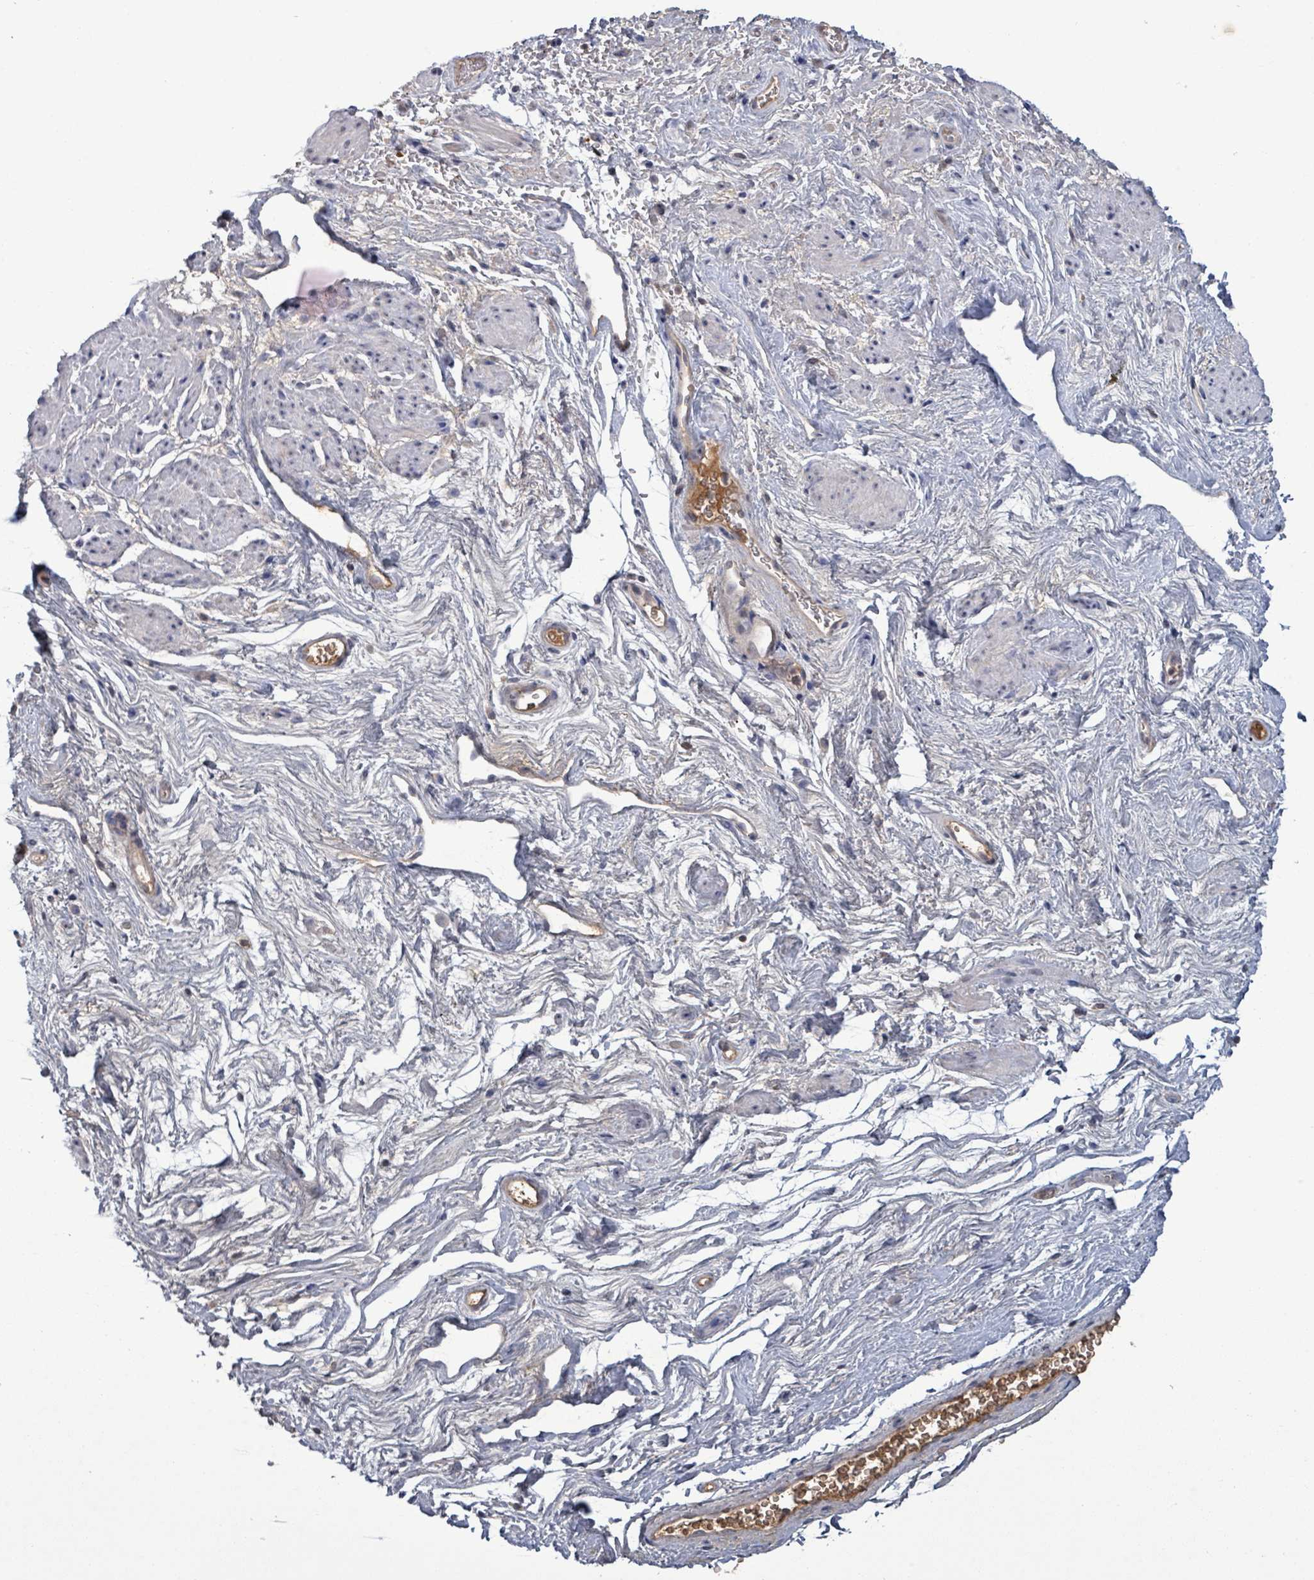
{"staining": {"intensity": "negative", "quantity": "none", "location": "none"}, "tissue": "smooth muscle", "cell_type": "Smooth muscle cells", "image_type": "normal", "snomed": [{"axis": "morphology", "description": "Normal tissue, NOS"}, {"axis": "topography", "description": "Smooth muscle"}, {"axis": "topography", "description": "Peripheral nerve tissue"}], "caption": "This is an immunohistochemistry micrograph of unremarkable human smooth muscle. There is no positivity in smooth muscle cells.", "gene": "GRM8", "patient": {"sex": "male", "age": 69}}